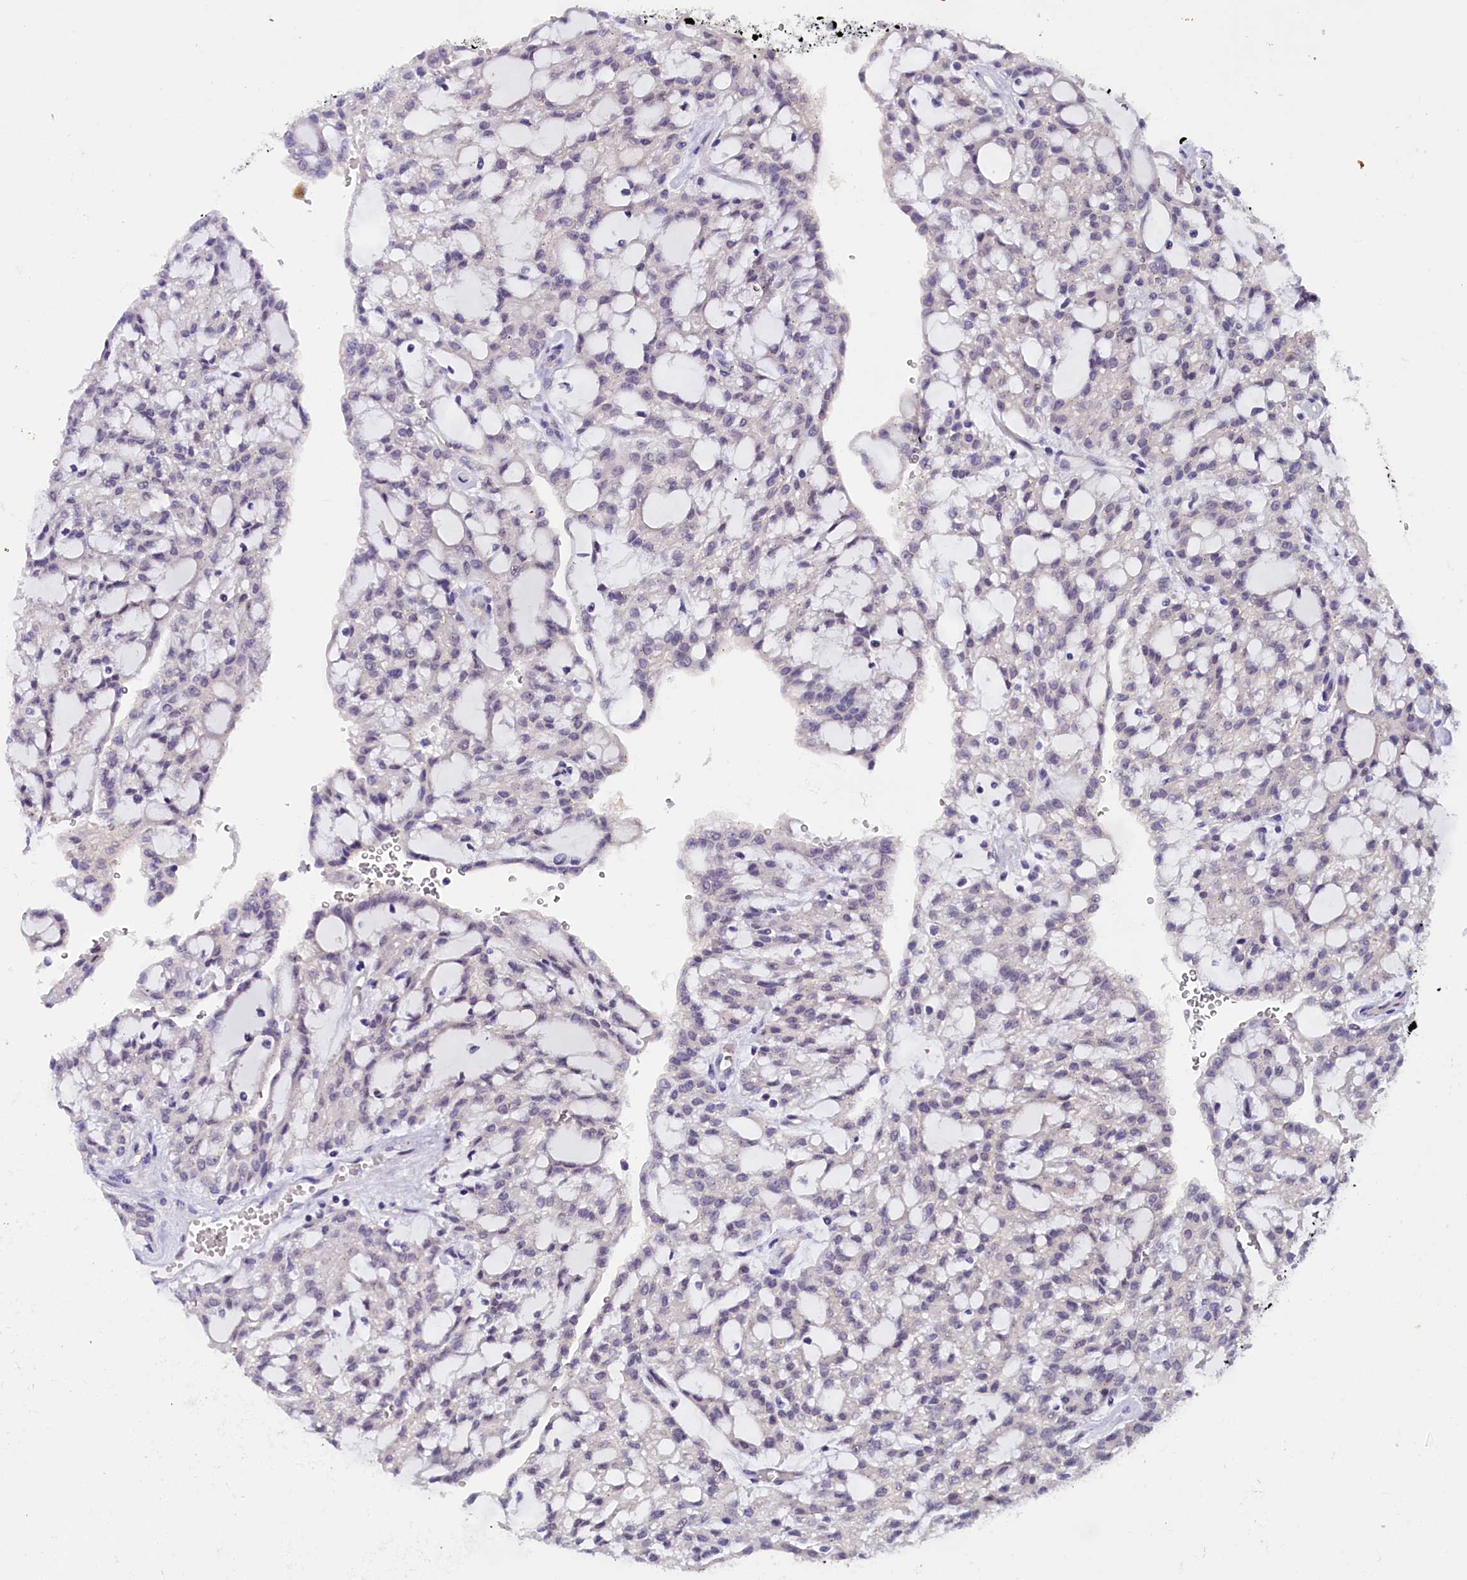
{"staining": {"intensity": "negative", "quantity": "none", "location": "none"}, "tissue": "renal cancer", "cell_type": "Tumor cells", "image_type": "cancer", "snomed": [{"axis": "morphology", "description": "Adenocarcinoma, NOS"}, {"axis": "topography", "description": "Kidney"}], "caption": "An immunohistochemistry histopathology image of adenocarcinoma (renal) is shown. There is no staining in tumor cells of adenocarcinoma (renal).", "gene": "IQCN", "patient": {"sex": "male", "age": 63}}